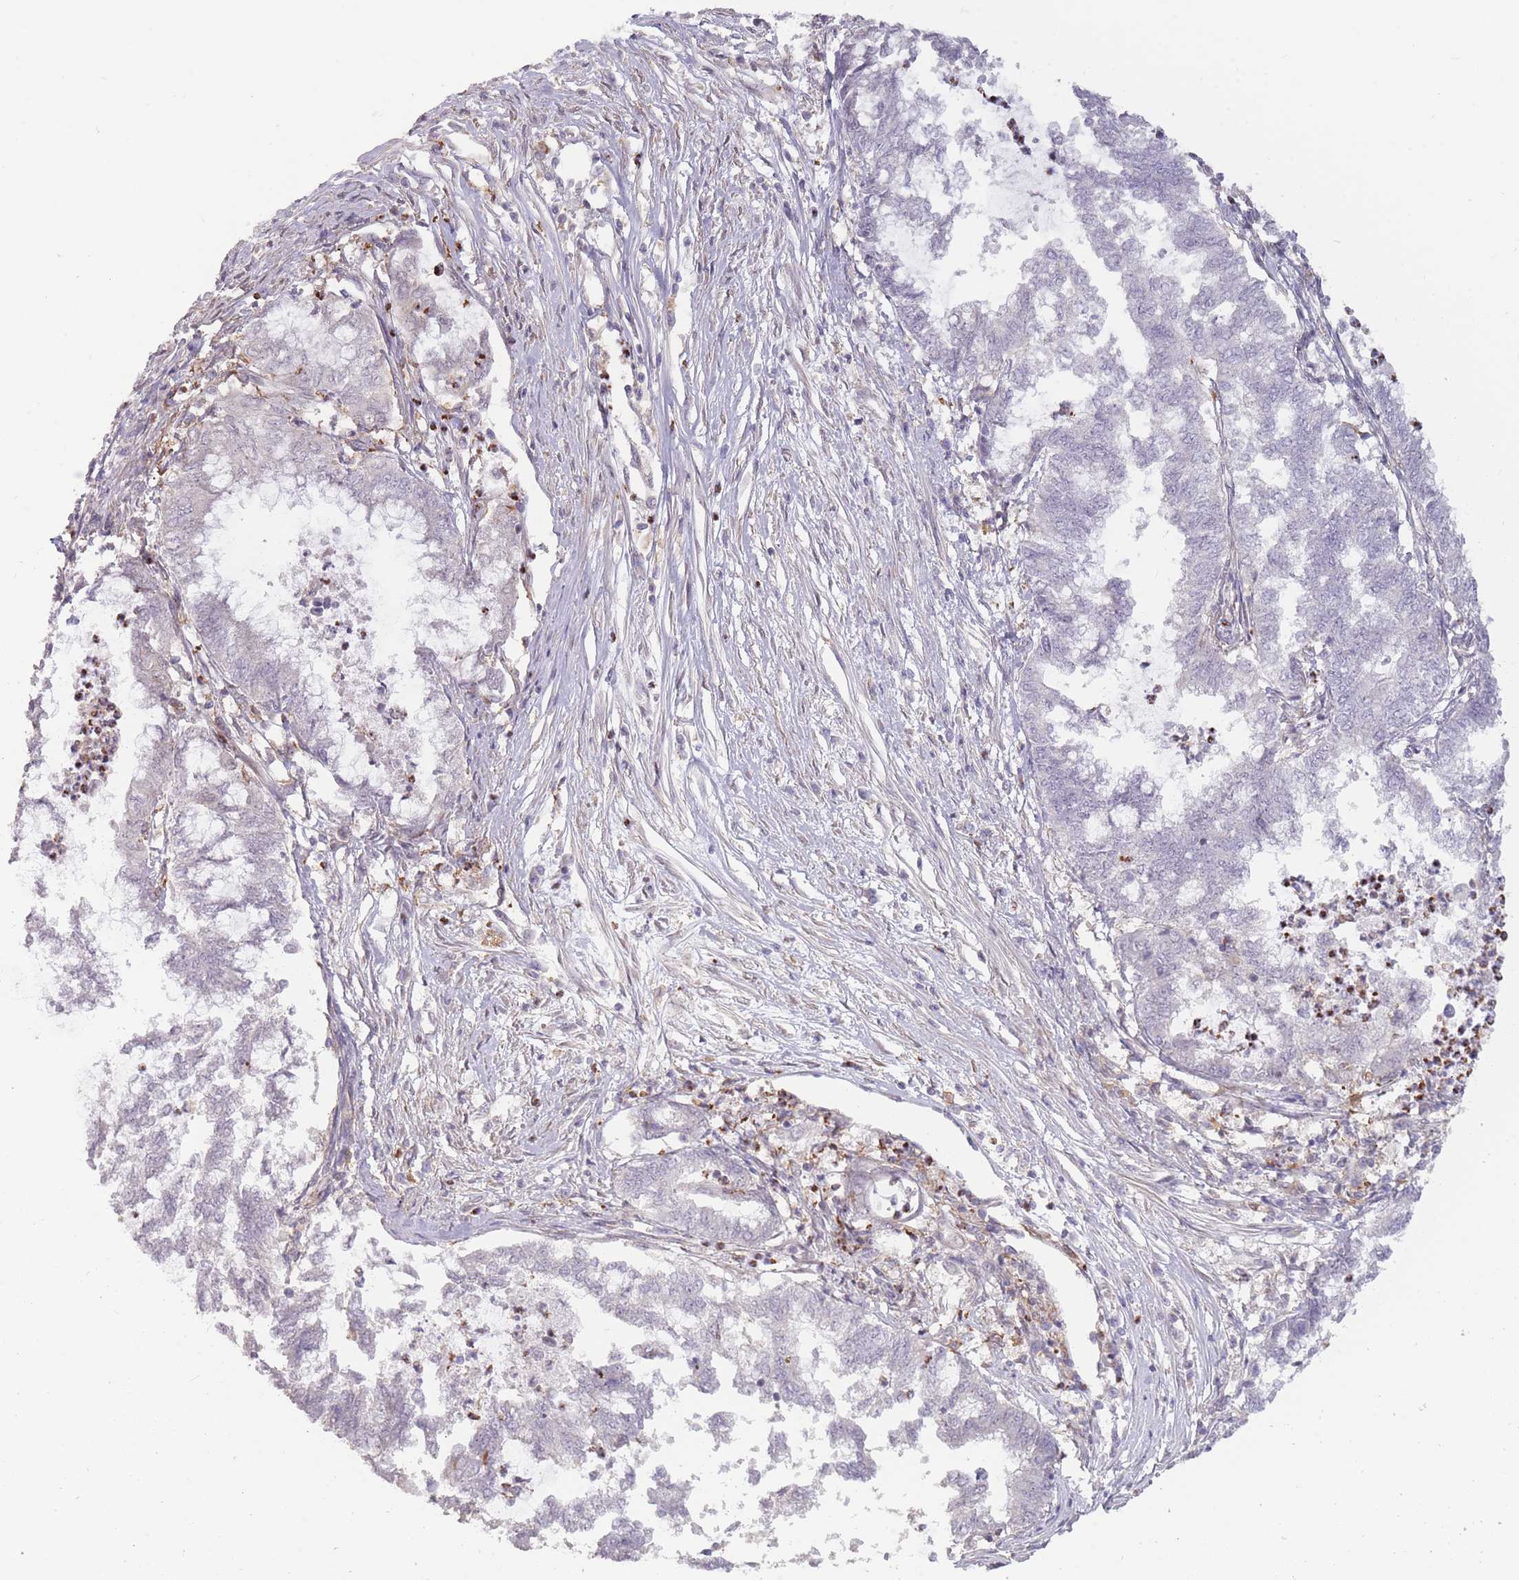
{"staining": {"intensity": "negative", "quantity": "none", "location": "none"}, "tissue": "endometrial cancer", "cell_type": "Tumor cells", "image_type": "cancer", "snomed": [{"axis": "morphology", "description": "Adenocarcinoma, NOS"}, {"axis": "topography", "description": "Endometrium"}], "caption": "Adenocarcinoma (endometrial) was stained to show a protein in brown. There is no significant positivity in tumor cells.", "gene": "TET3", "patient": {"sex": "female", "age": 79}}